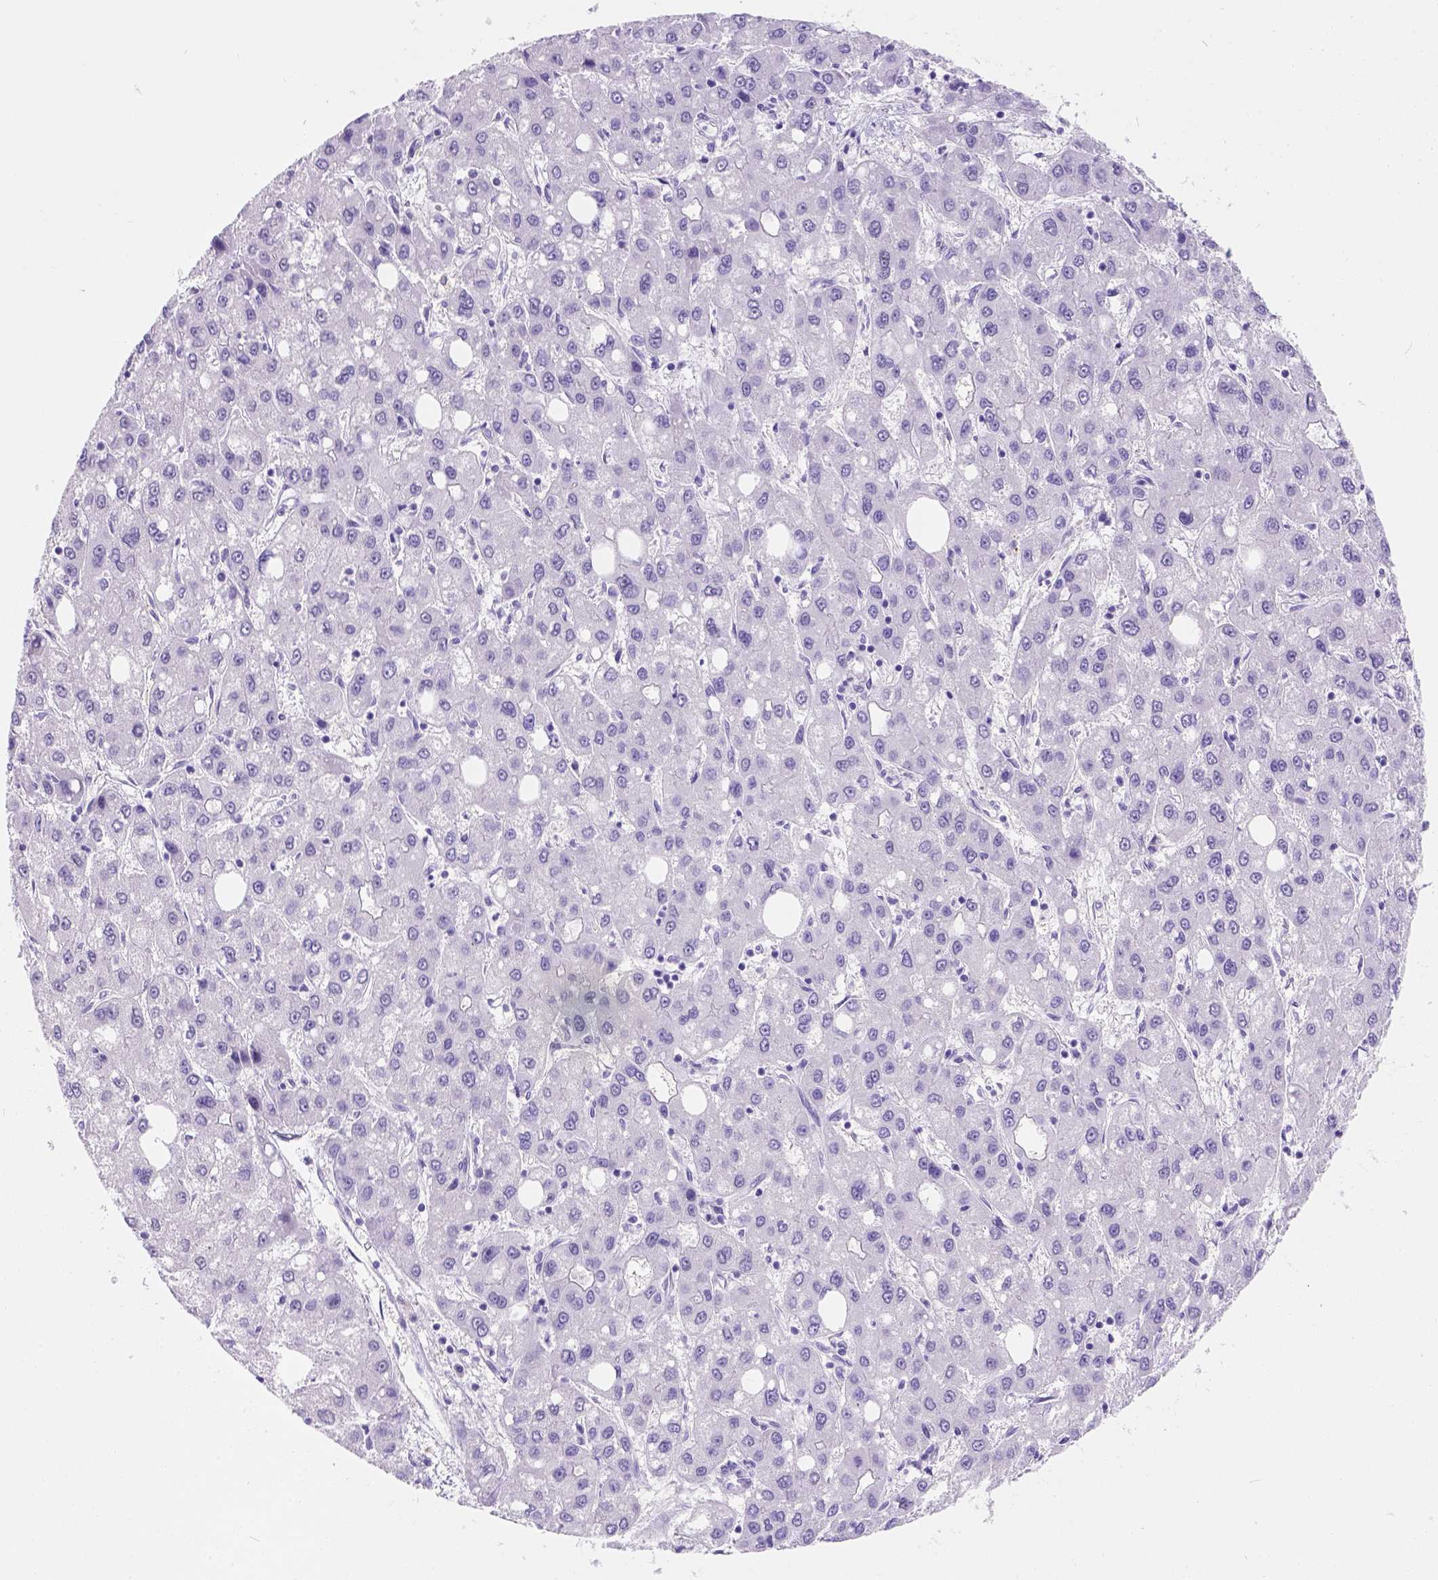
{"staining": {"intensity": "negative", "quantity": "none", "location": "none"}, "tissue": "liver cancer", "cell_type": "Tumor cells", "image_type": "cancer", "snomed": [{"axis": "morphology", "description": "Carcinoma, Hepatocellular, NOS"}, {"axis": "topography", "description": "Liver"}], "caption": "Immunohistochemical staining of liver cancer demonstrates no significant positivity in tumor cells. (DAB immunohistochemistry (IHC), high magnification).", "gene": "PHF7", "patient": {"sex": "male", "age": 73}}